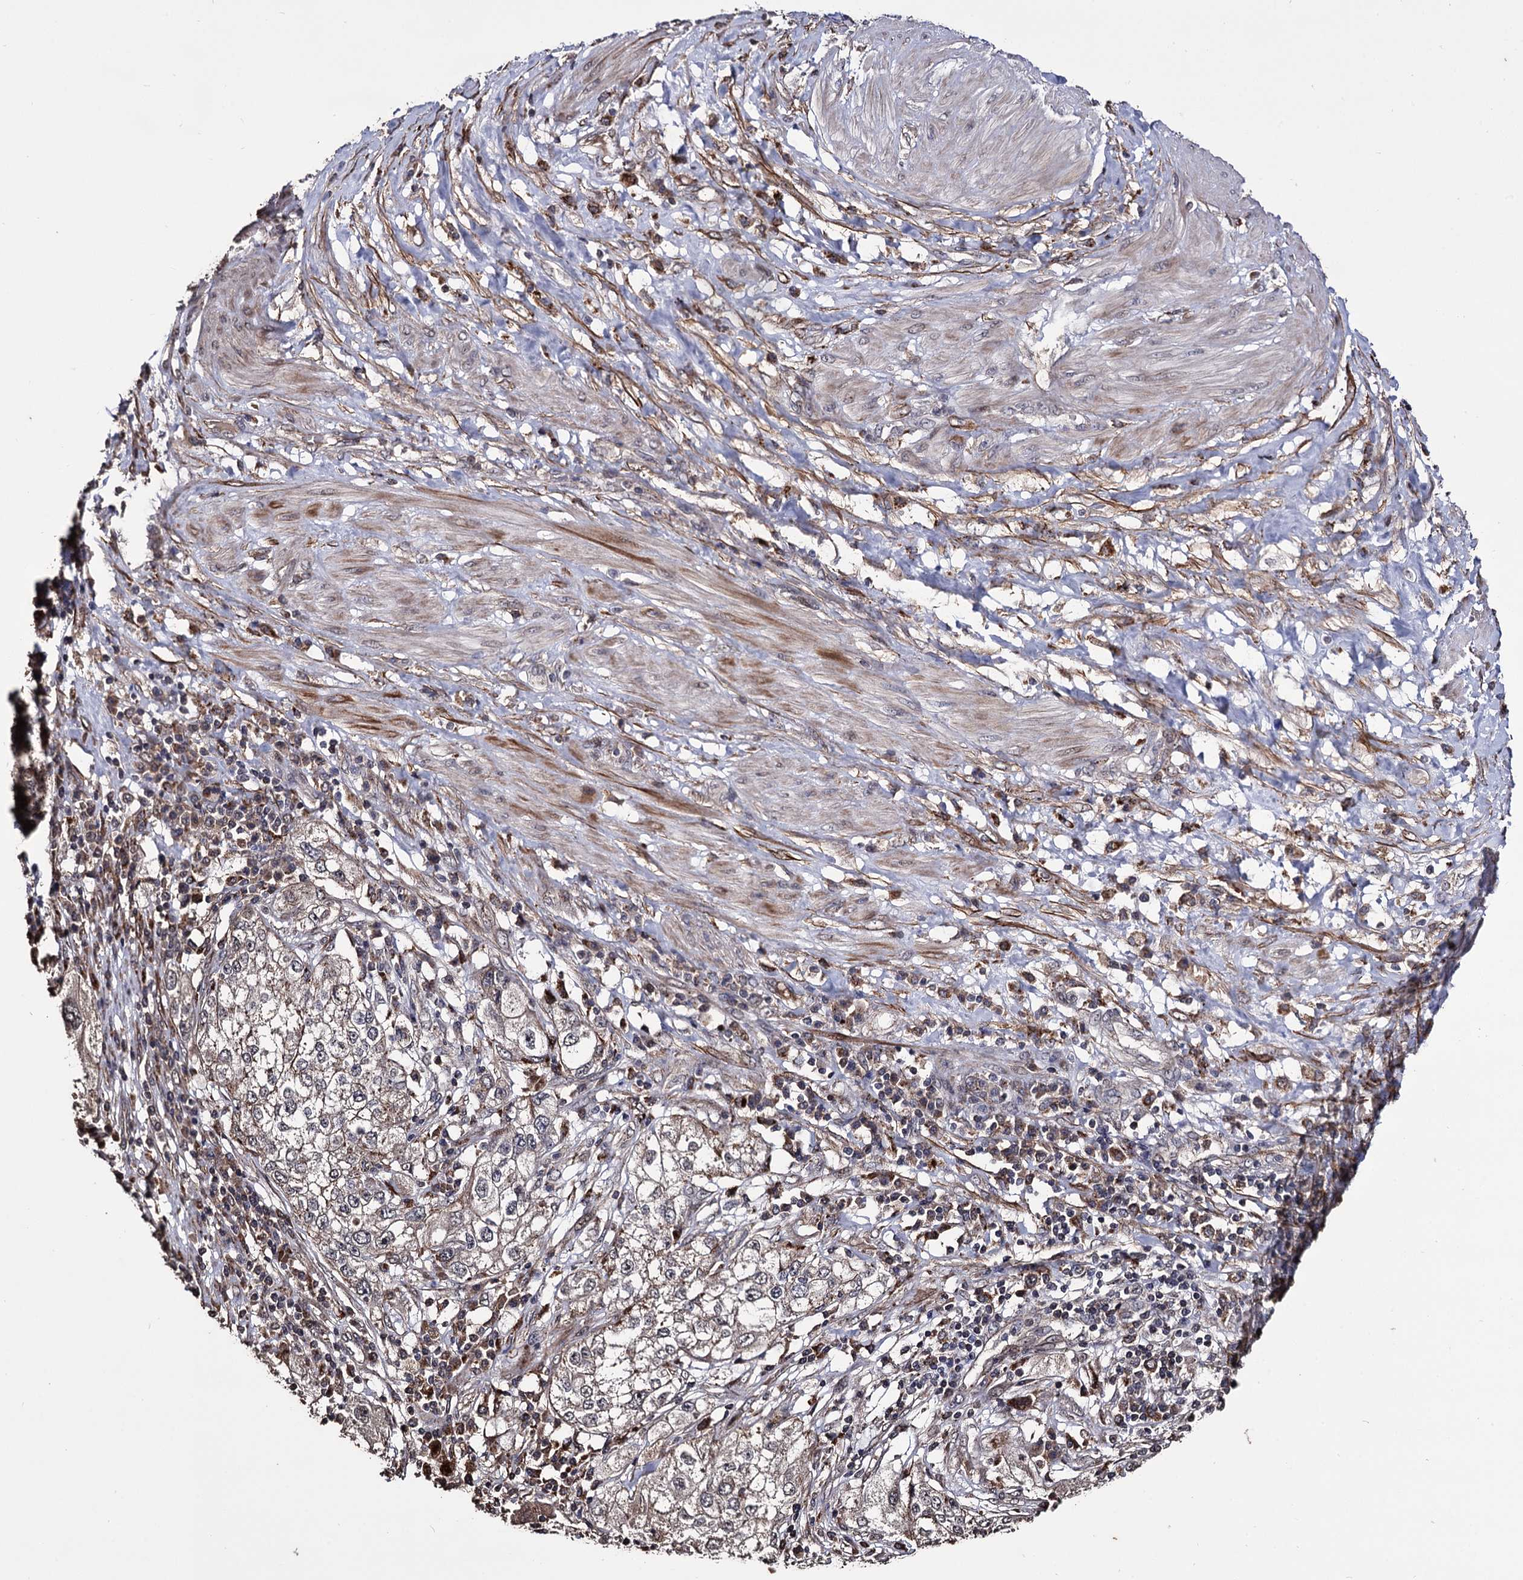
{"staining": {"intensity": "weak", "quantity": "25%-75%", "location": "cytoplasmic/membranous"}, "tissue": "endometrial cancer", "cell_type": "Tumor cells", "image_type": "cancer", "snomed": [{"axis": "morphology", "description": "Adenocarcinoma, NOS"}, {"axis": "topography", "description": "Endometrium"}], "caption": "This micrograph displays IHC staining of endometrial cancer, with low weak cytoplasmic/membranous staining in approximately 25%-75% of tumor cells.", "gene": "MICAL2", "patient": {"sex": "female", "age": 49}}